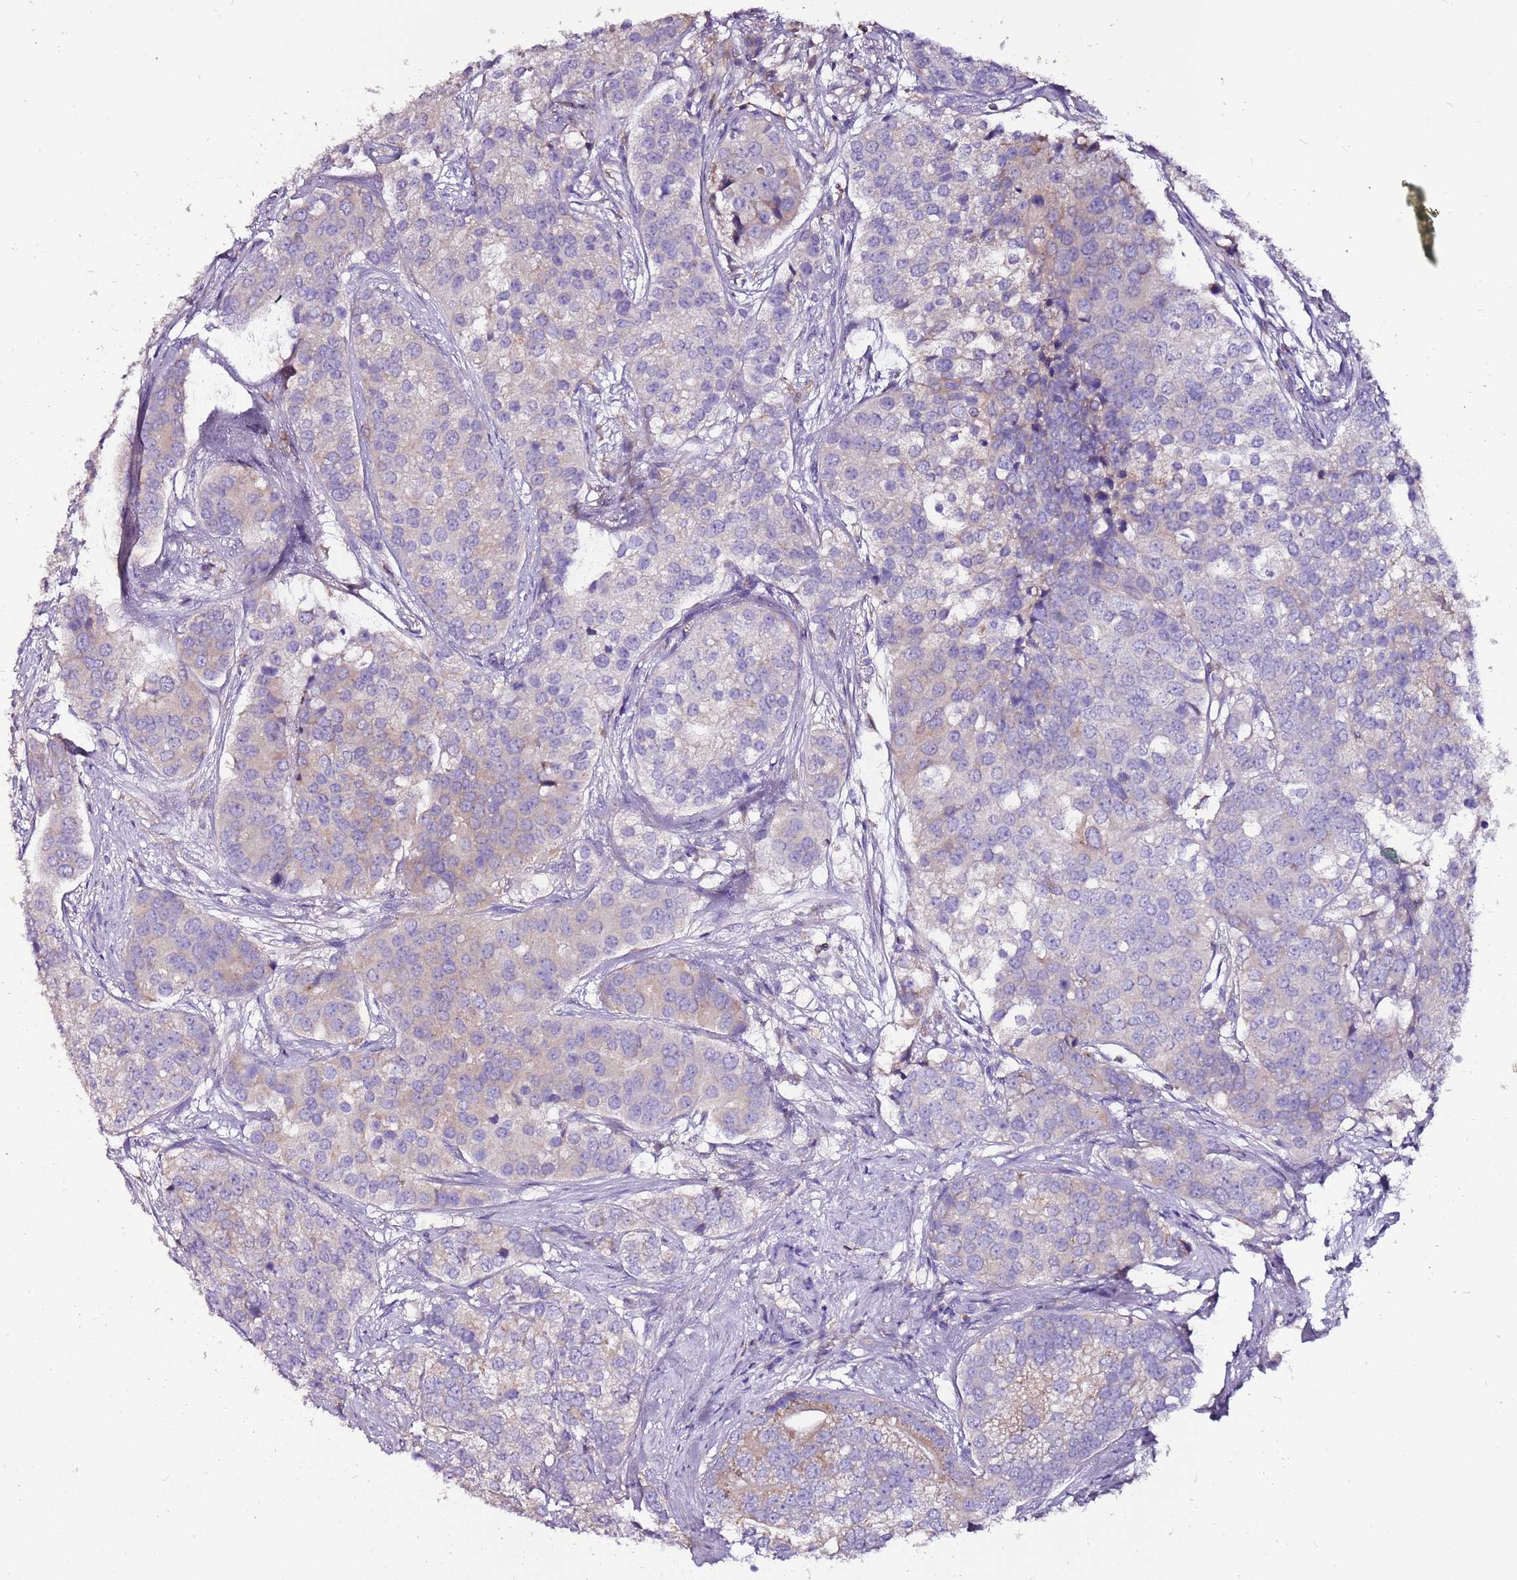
{"staining": {"intensity": "weak", "quantity": "<25%", "location": "cytoplasmic/membranous"}, "tissue": "prostate cancer", "cell_type": "Tumor cells", "image_type": "cancer", "snomed": [{"axis": "morphology", "description": "Adenocarcinoma, High grade"}, {"axis": "topography", "description": "Prostate"}], "caption": "High power microscopy micrograph of an immunohistochemistry micrograph of prostate adenocarcinoma (high-grade), revealing no significant positivity in tumor cells.", "gene": "IGIP", "patient": {"sex": "male", "age": 62}}